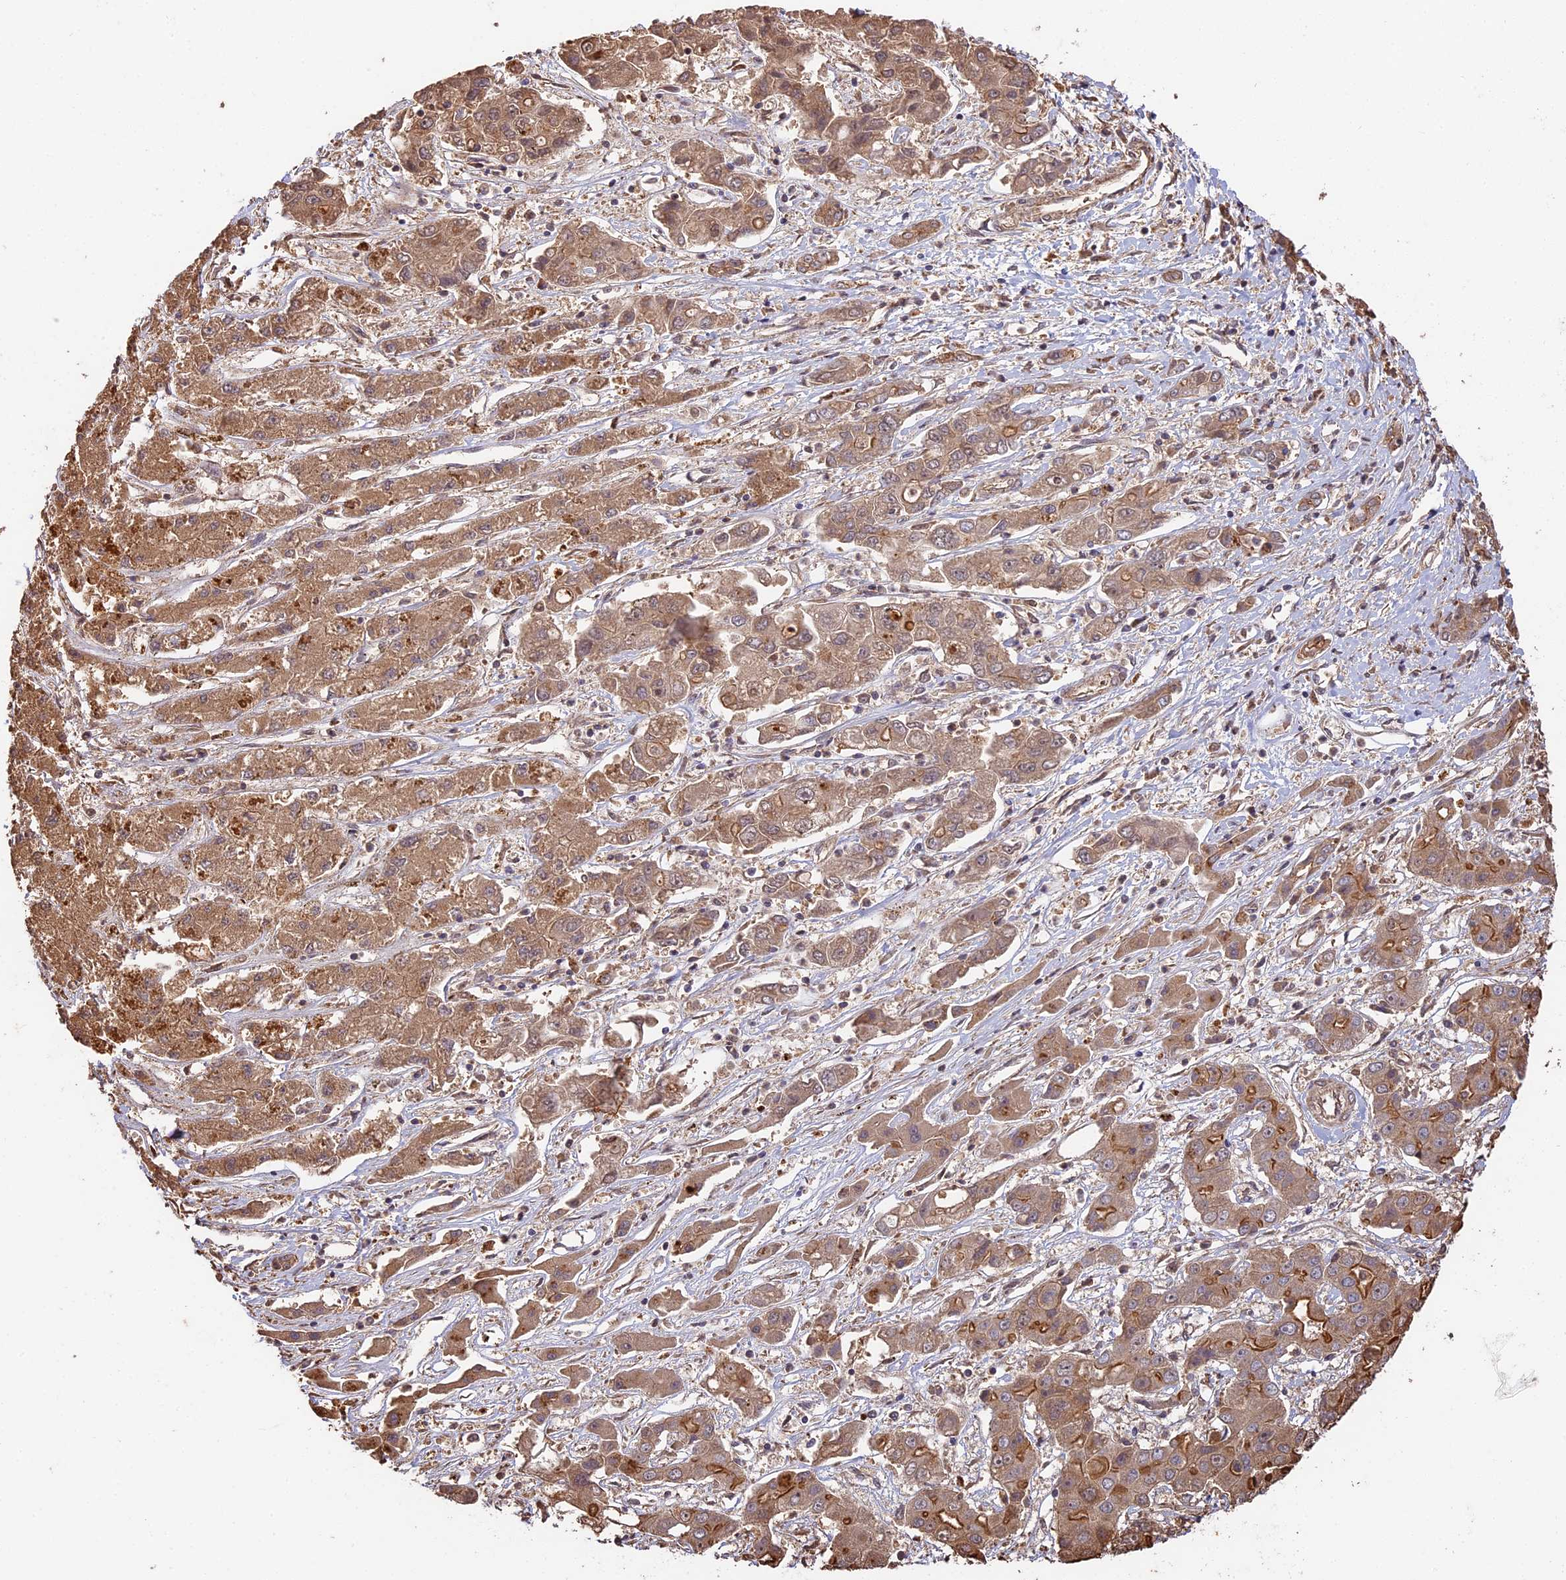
{"staining": {"intensity": "moderate", "quantity": "25%-75%", "location": "cytoplasmic/membranous"}, "tissue": "liver cancer", "cell_type": "Tumor cells", "image_type": "cancer", "snomed": [{"axis": "morphology", "description": "Cholangiocarcinoma"}, {"axis": "topography", "description": "Liver"}], "caption": "A brown stain highlights moderate cytoplasmic/membranous expression of a protein in liver cancer (cholangiocarcinoma) tumor cells.", "gene": "PPP1R37", "patient": {"sex": "male", "age": 67}}